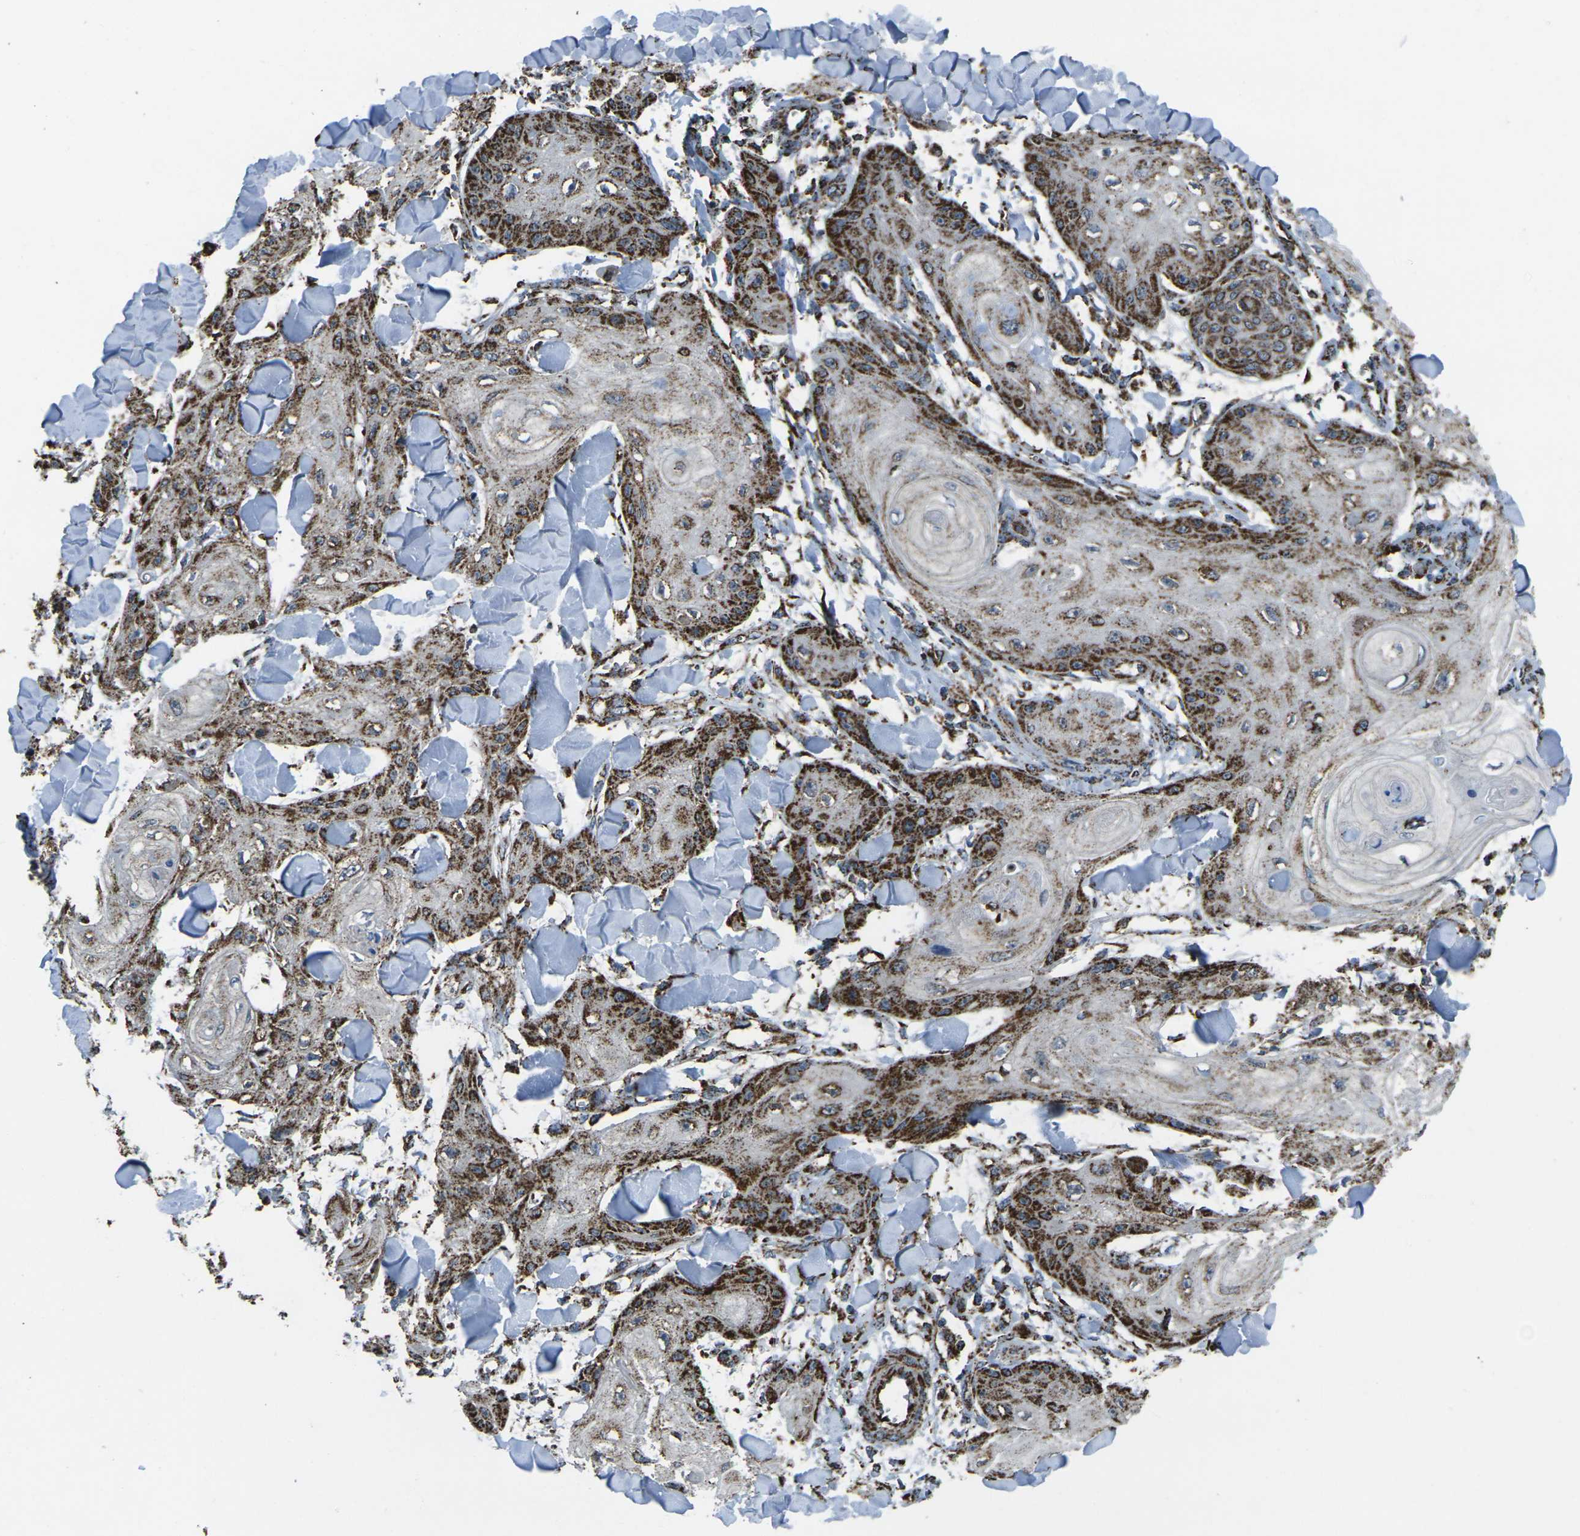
{"staining": {"intensity": "strong", "quantity": "25%-75%", "location": "cytoplasmic/membranous"}, "tissue": "skin cancer", "cell_type": "Tumor cells", "image_type": "cancer", "snomed": [{"axis": "morphology", "description": "Squamous cell carcinoma, NOS"}, {"axis": "topography", "description": "Skin"}], "caption": "The image demonstrates immunohistochemical staining of skin squamous cell carcinoma. There is strong cytoplasmic/membranous staining is seen in about 25%-75% of tumor cells.", "gene": "KLHL5", "patient": {"sex": "male", "age": 74}}